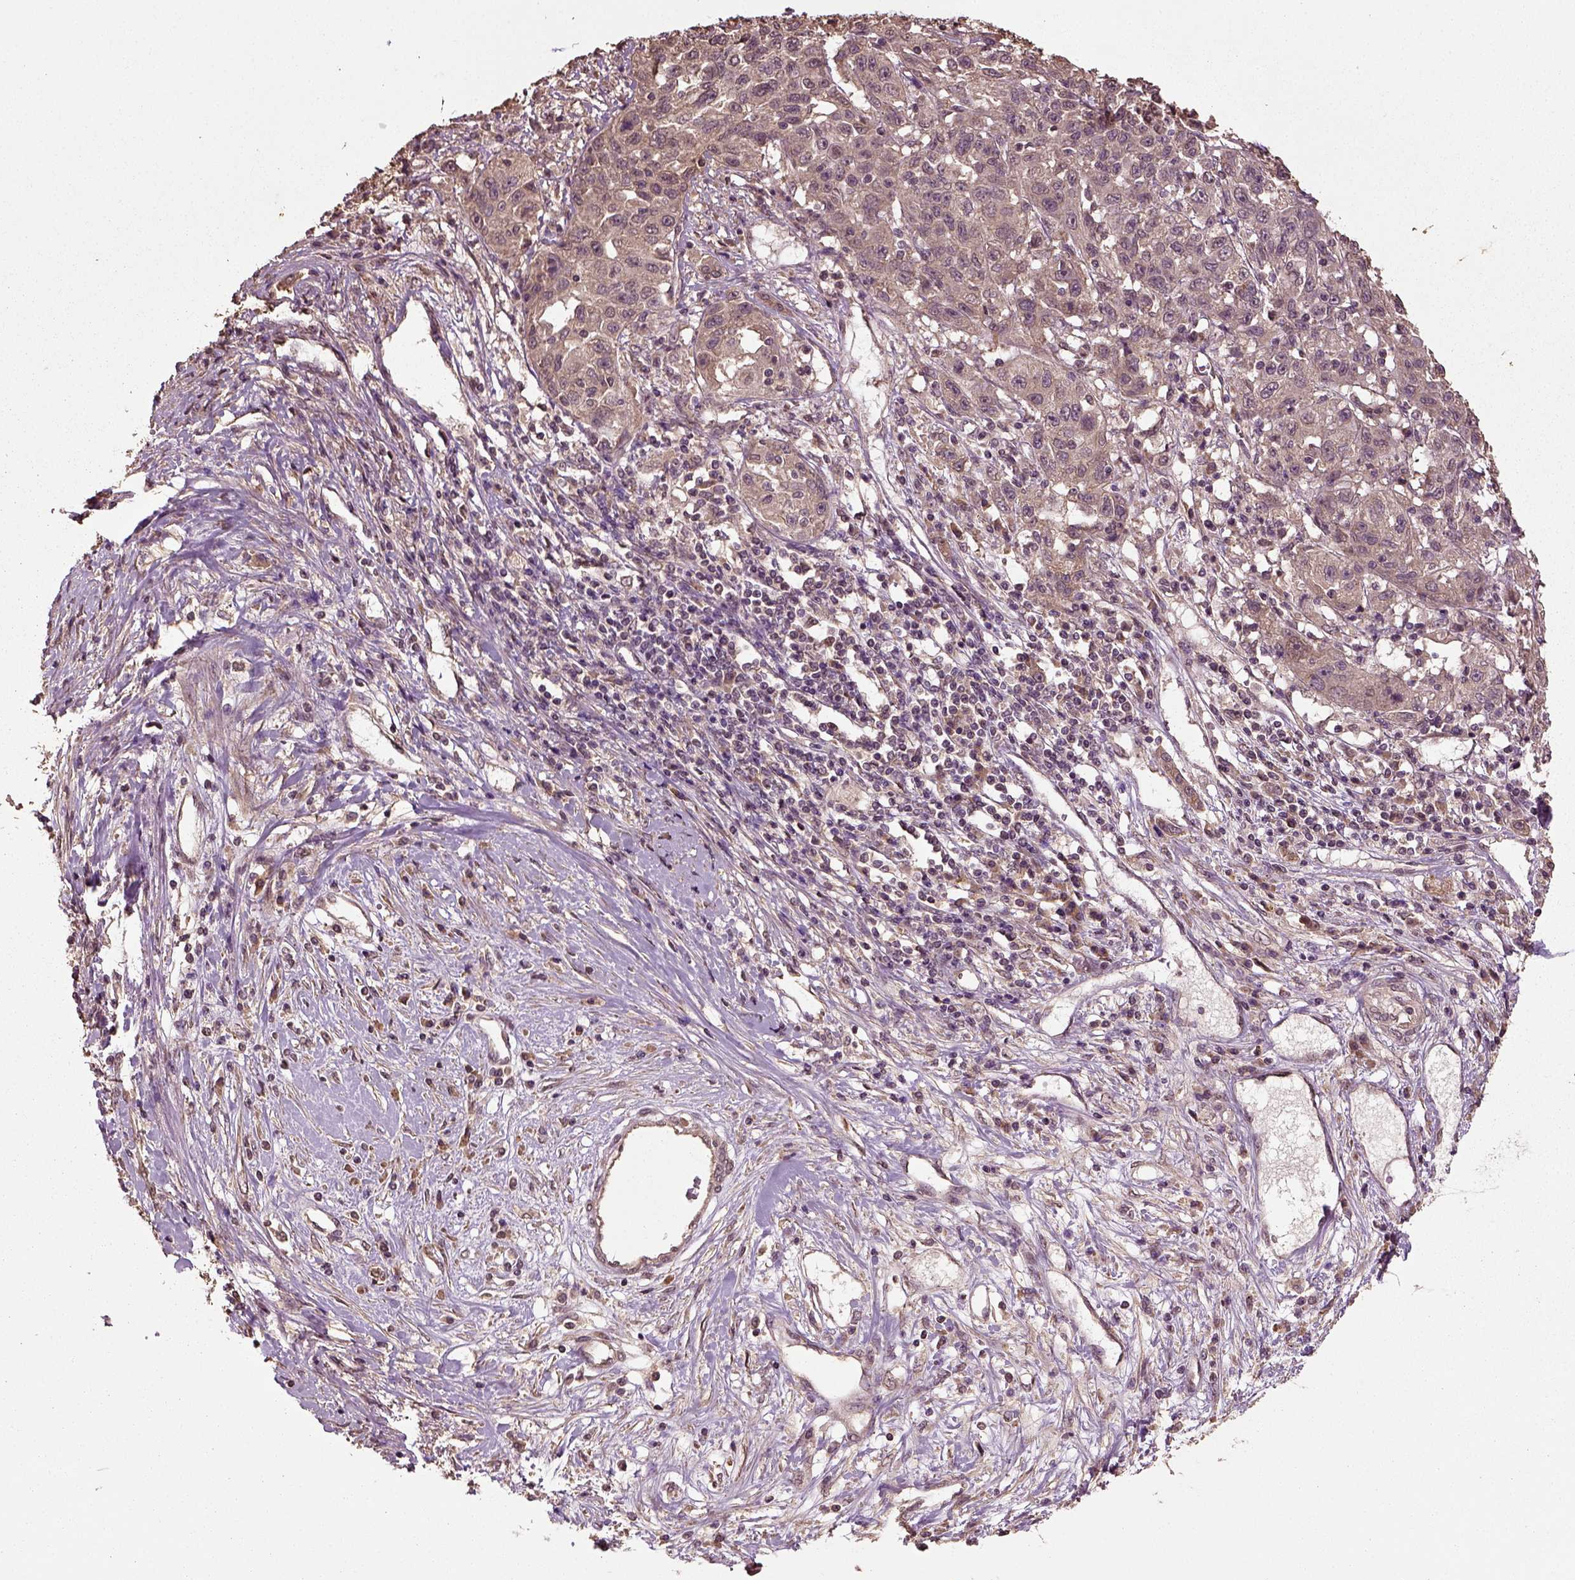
{"staining": {"intensity": "weak", "quantity": ">75%", "location": "cytoplasmic/membranous"}, "tissue": "liver cancer", "cell_type": "Tumor cells", "image_type": "cancer", "snomed": [{"axis": "morphology", "description": "Adenocarcinoma, NOS"}, {"axis": "morphology", "description": "Cholangiocarcinoma"}, {"axis": "topography", "description": "Liver"}], "caption": "Cholangiocarcinoma (liver) was stained to show a protein in brown. There is low levels of weak cytoplasmic/membranous positivity in about >75% of tumor cells. The staining is performed using DAB (3,3'-diaminobenzidine) brown chromogen to label protein expression. The nuclei are counter-stained blue using hematoxylin.", "gene": "ERV3-1", "patient": {"sex": "male", "age": 64}}